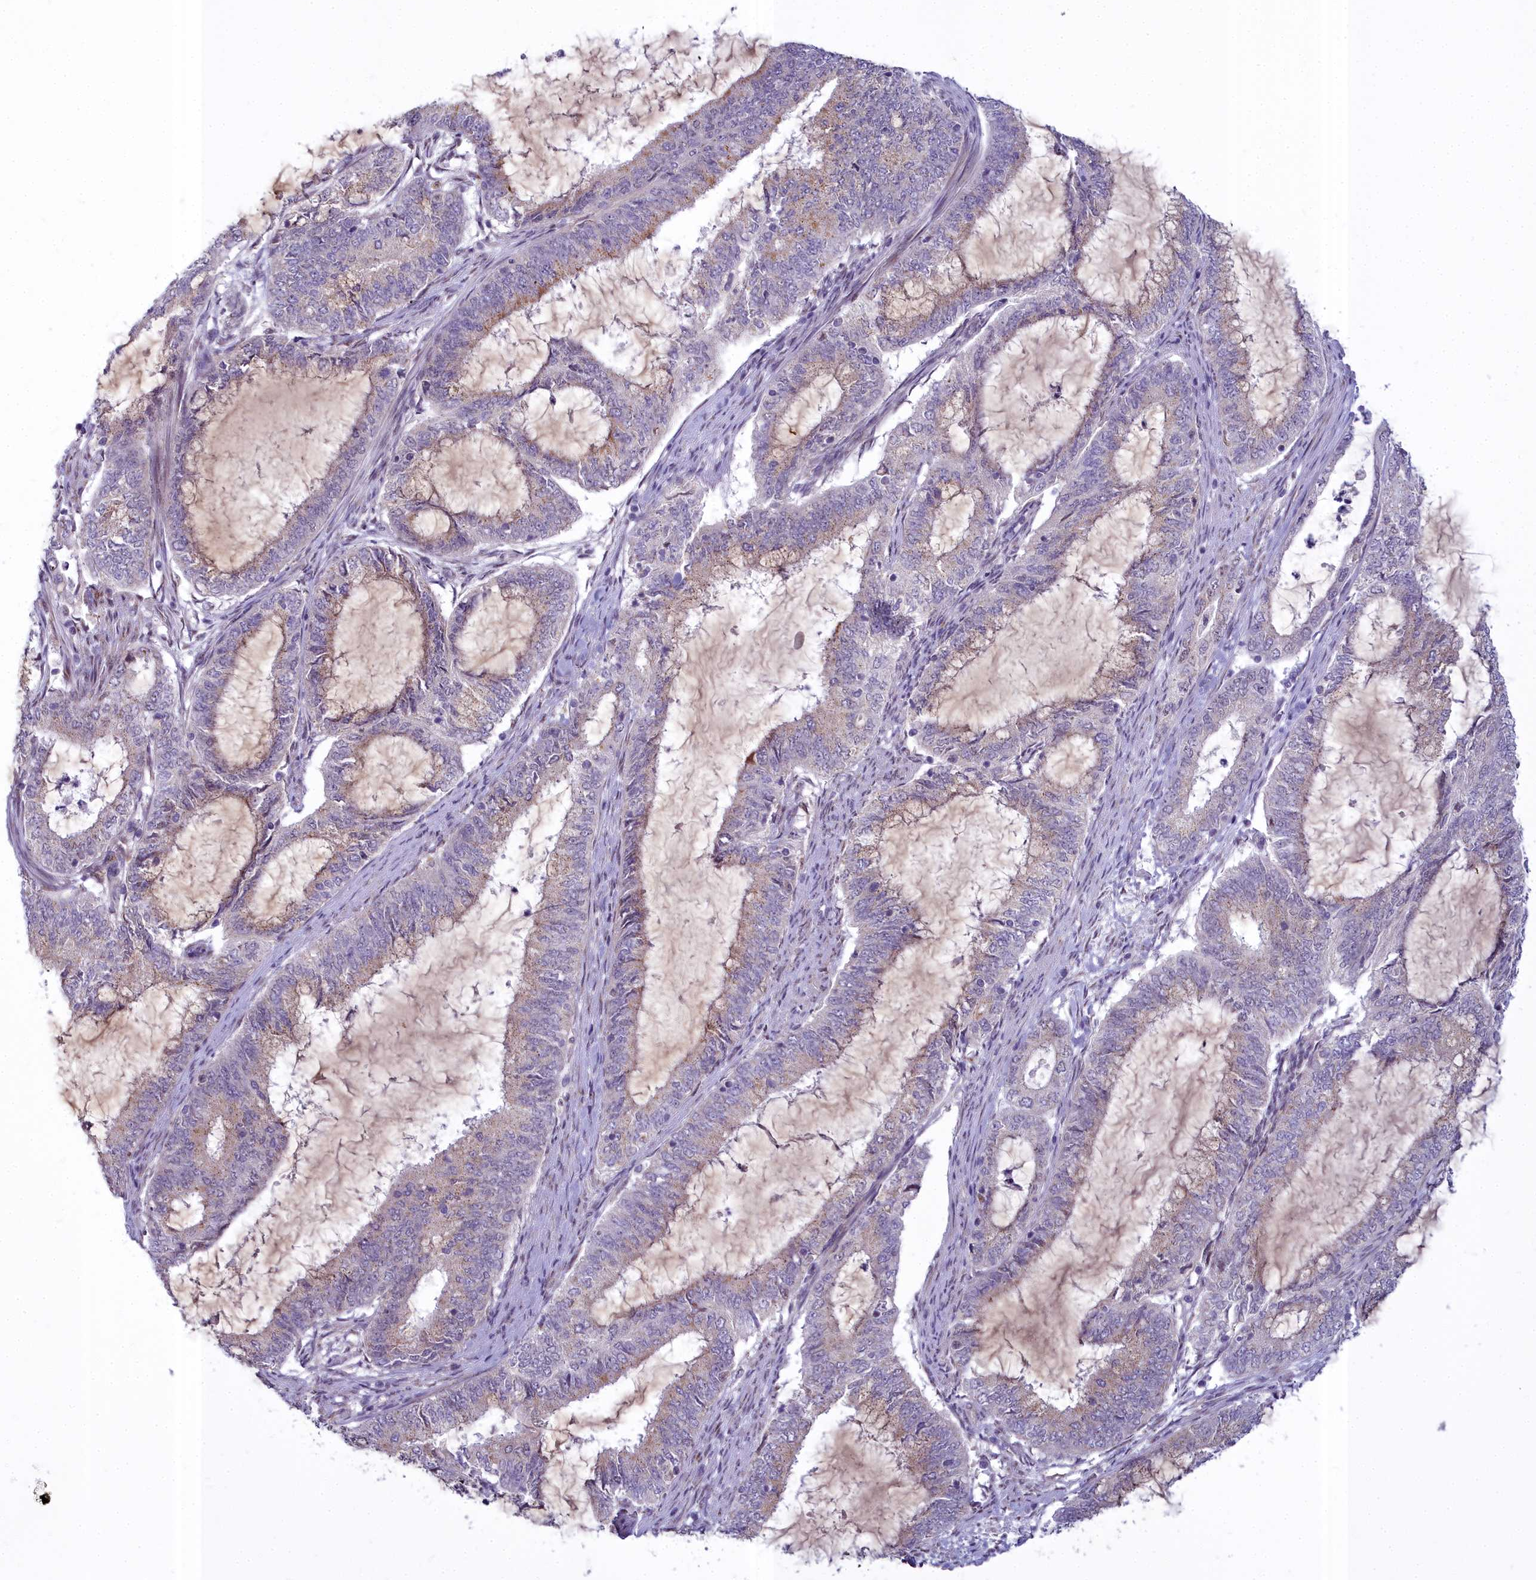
{"staining": {"intensity": "weak", "quantity": "<25%", "location": "cytoplasmic/membranous"}, "tissue": "endometrial cancer", "cell_type": "Tumor cells", "image_type": "cancer", "snomed": [{"axis": "morphology", "description": "Adenocarcinoma, NOS"}, {"axis": "topography", "description": "Endometrium"}], "caption": "This is an immunohistochemistry (IHC) micrograph of human endometrial cancer (adenocarcinoma). There is no expression in tumor cells.", "gene": "WDPCP", "patient": {"sex": "female", "age": 51}}